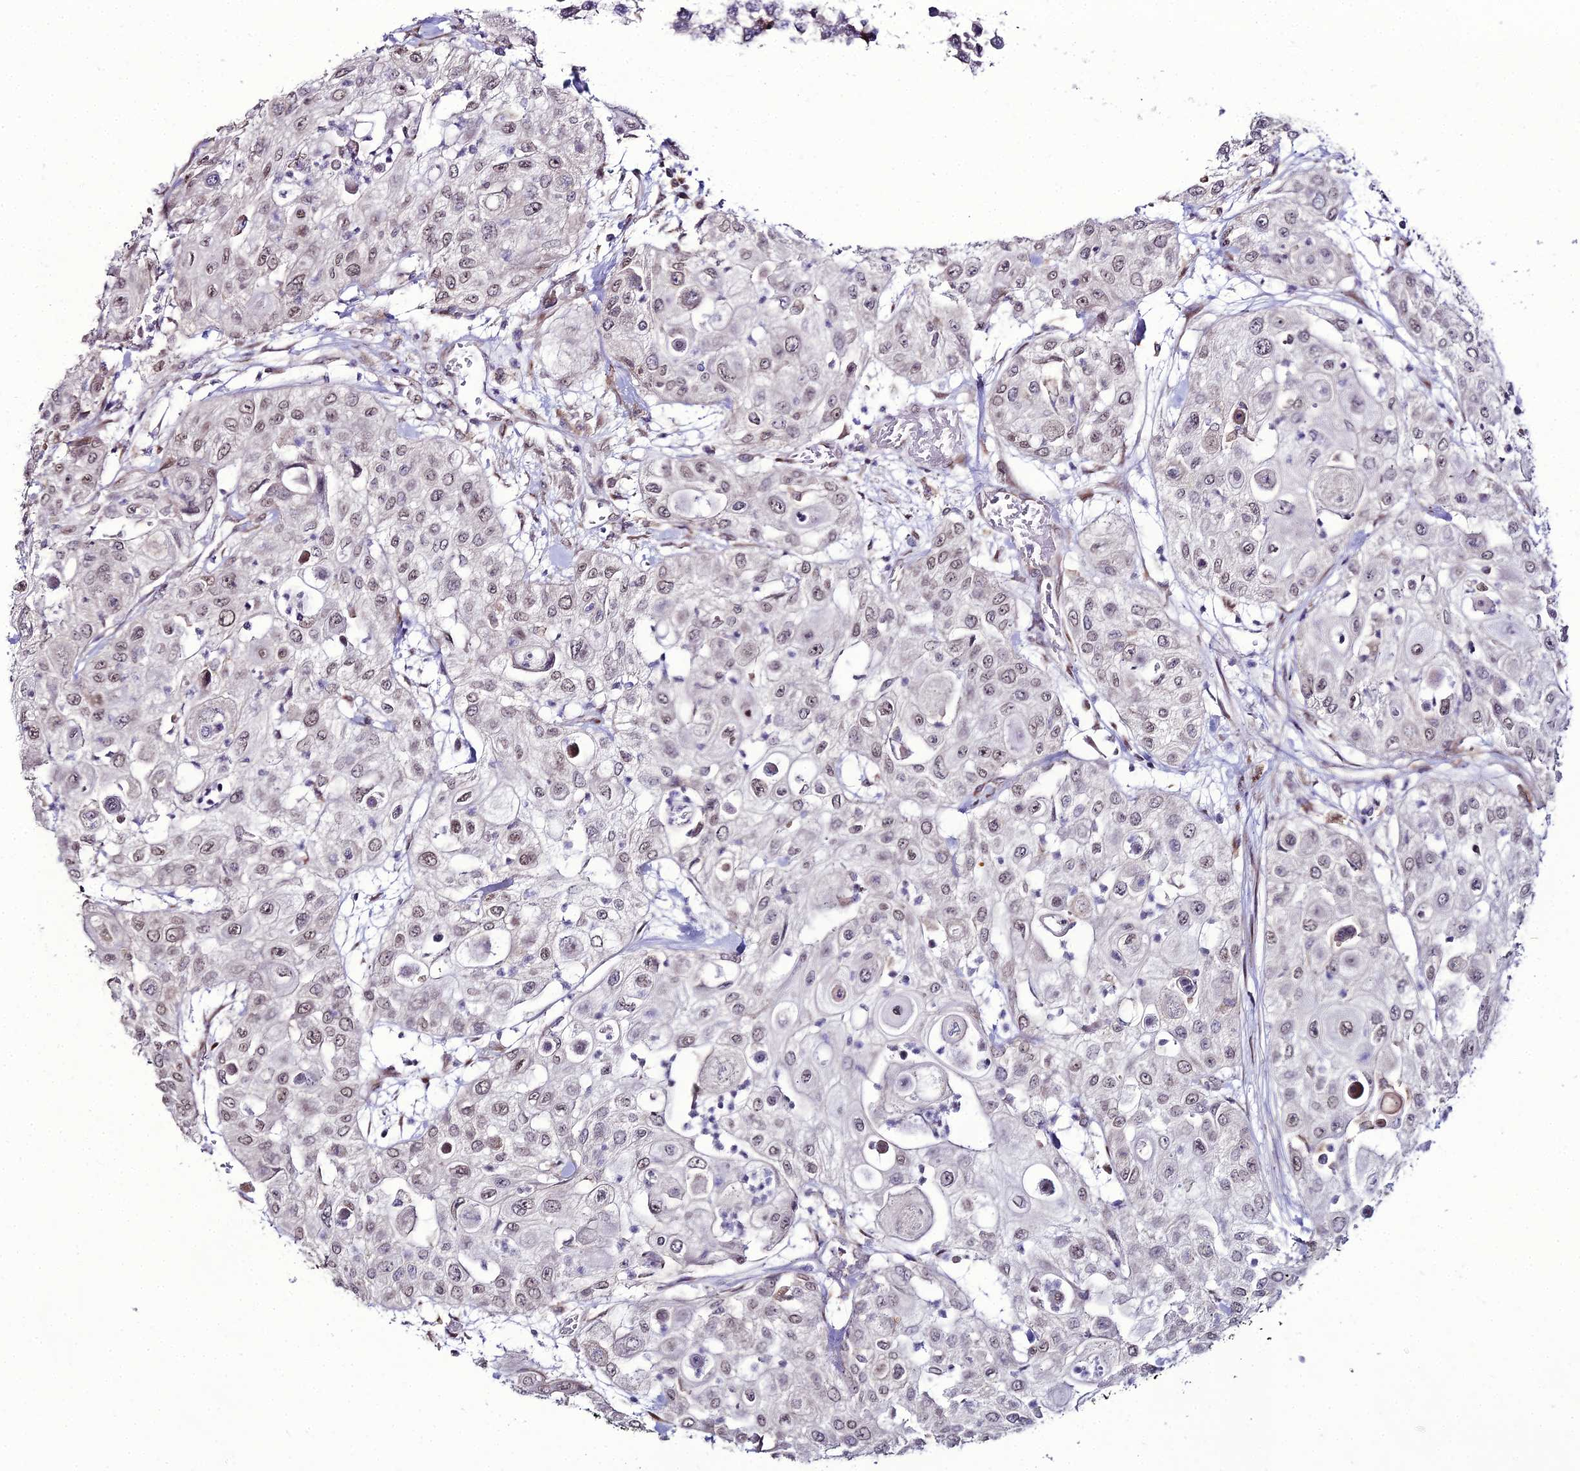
{"staining": {"intensity": "weak", "quantity": ">75%", "location": "nuclear"}, "tissue": "urothelial cancer", "cell_type": "Tumor cells", "image_type": "cancer", "snomed": [{"axis": "morphology", "description": "Urothelial carcinoma, High grade"}, {"axis": "topography", "description": "Urinary bladder"}], "caption": "Human high-grade urothelial carcinoma stained with a protein marker demonstrates weak staining in tumor cells.", "gene": "TROAP", "patient": {"sex": "female", "age": 79}}